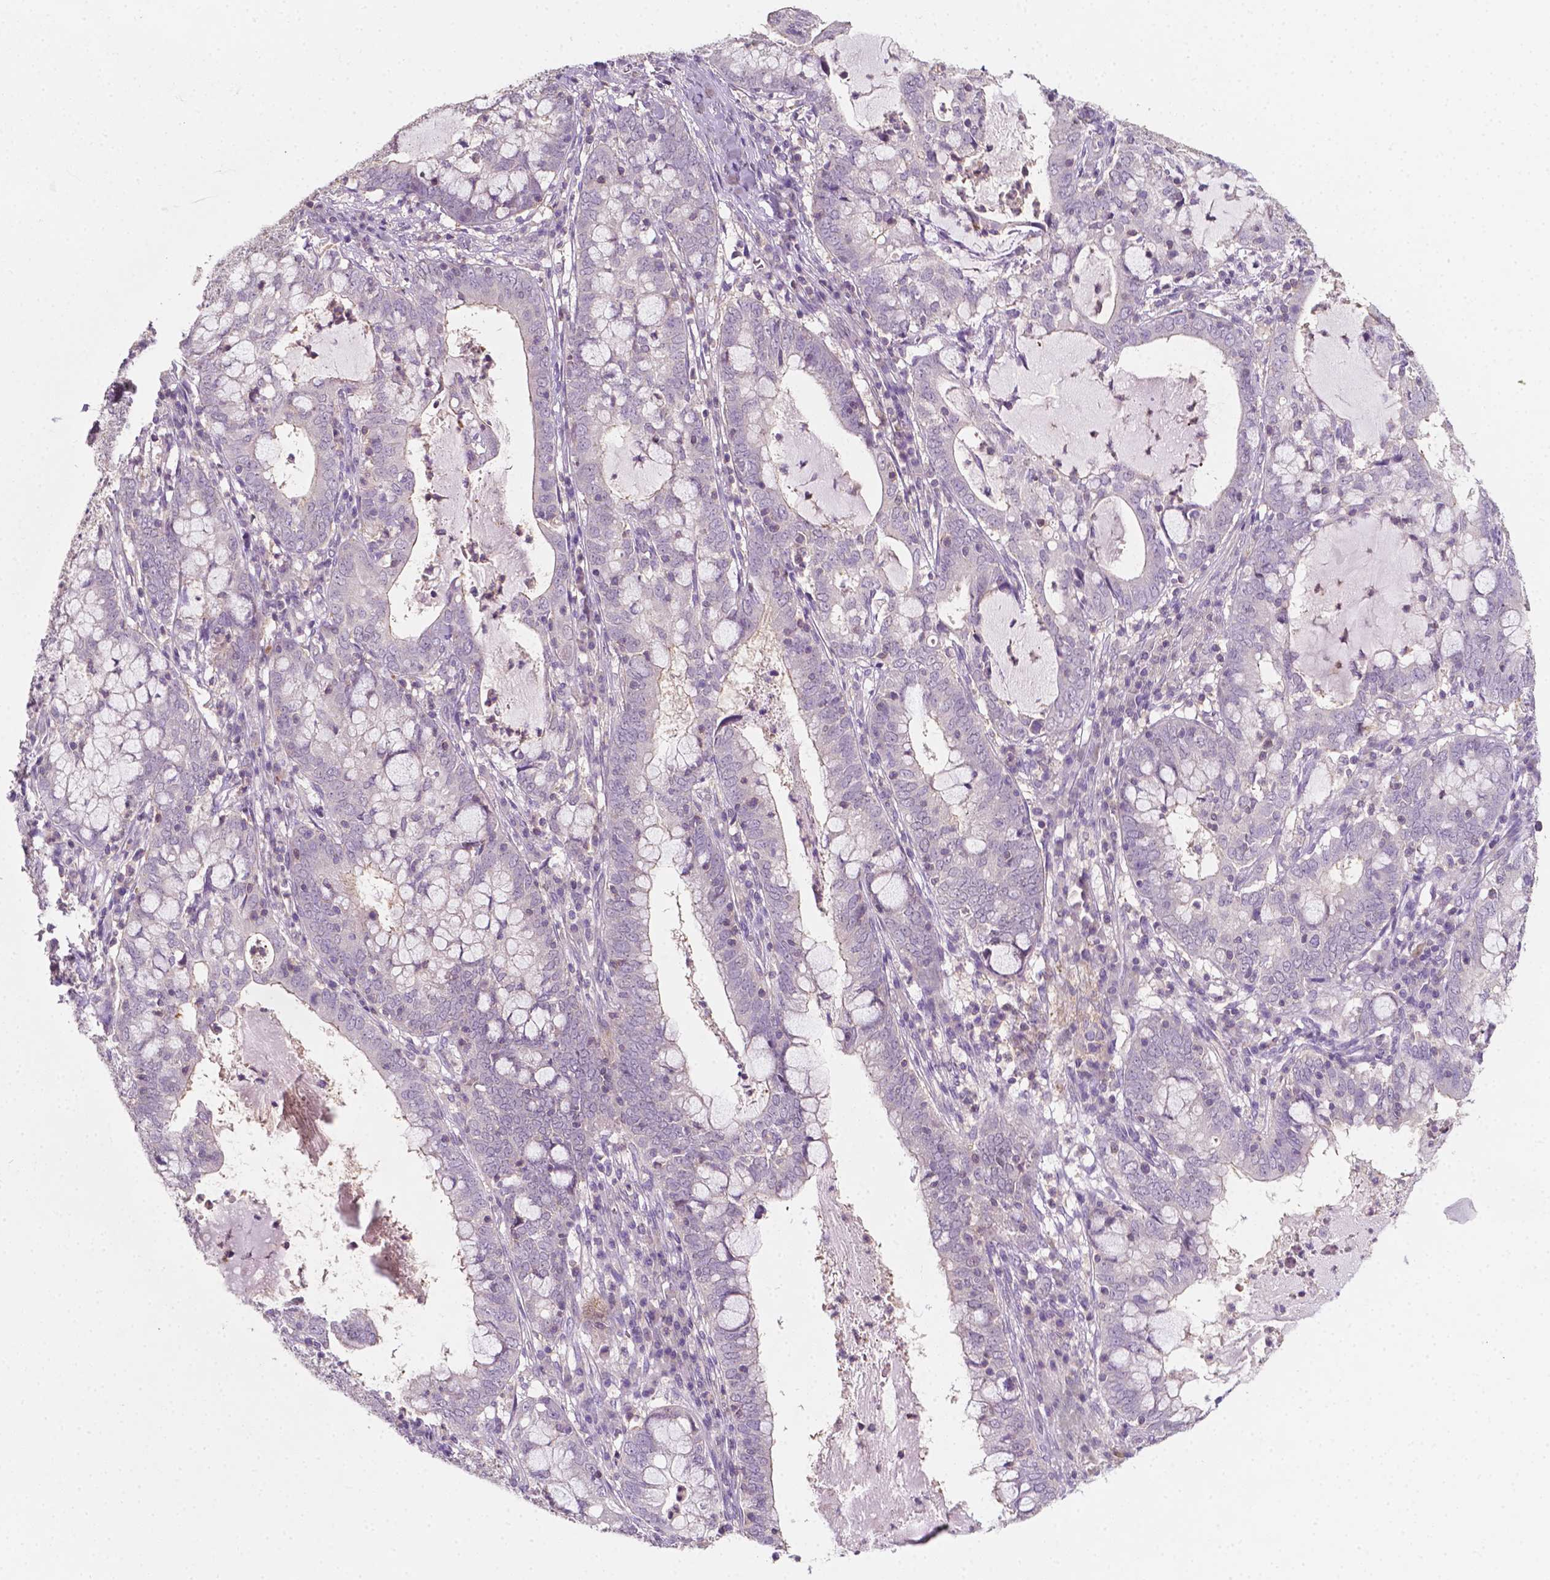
{"staining": {"intensity": "negative", "quantity": "none", "location": "none"}, "tissue": "cervical cancer", "cell_type": "Tumor cells", "image_type": "cancer", "snomed": [{"axis": "morphology", "description": "Adenocarcinoma, NOS"}, {"axis": "topography", "description": "Cervix"}], "caption": "Adenocarcinoma (cervical) stained for a protein using immunohistochemistry (IHC) displays no staining tumor cells.", "gene": "EGFR", "patient": {"sex": "female", "age": 40}}